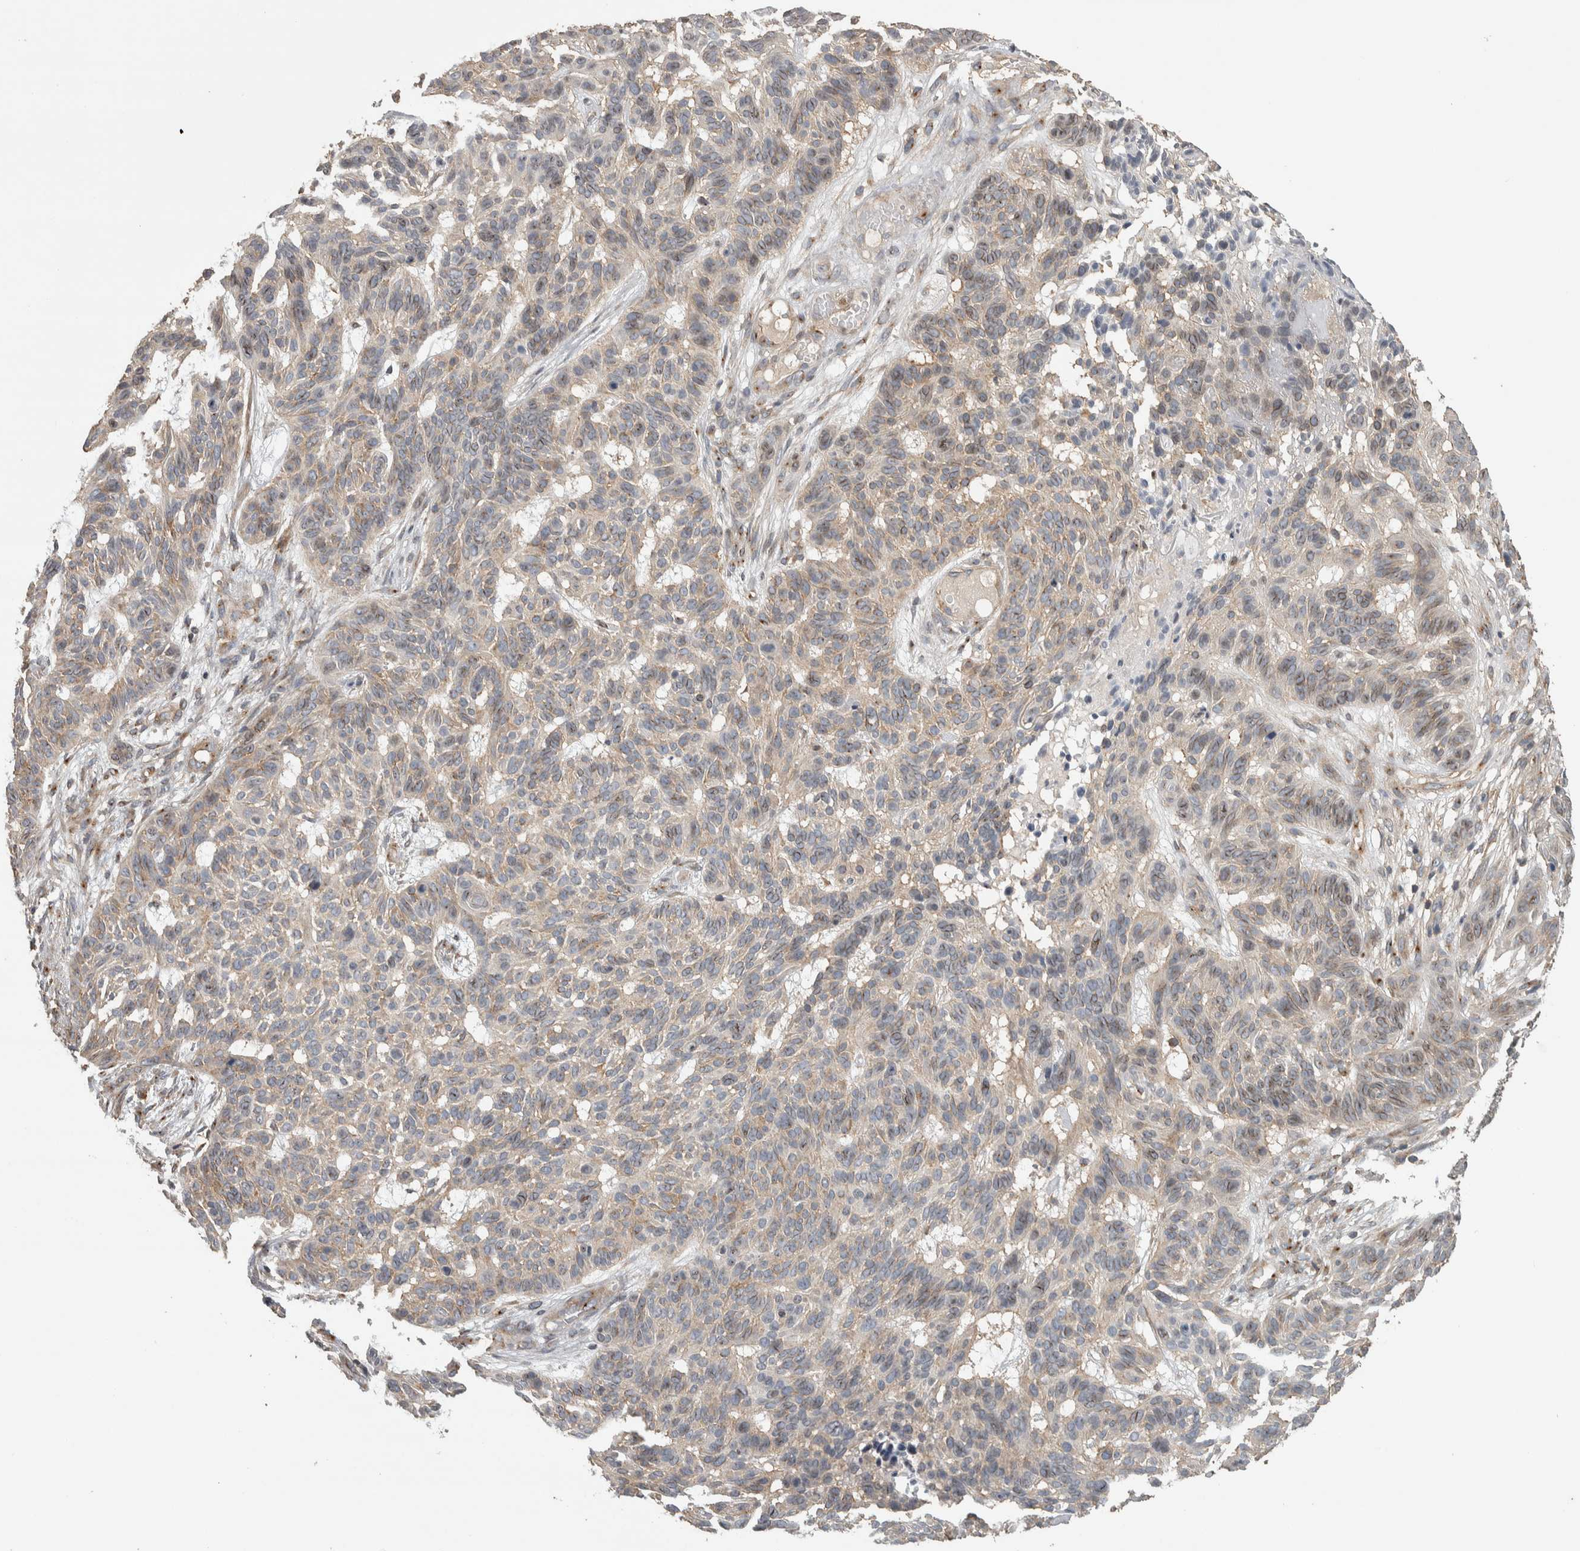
{"staining": {"intensity": "moderate", "quantity": "<25%", "location": "cytoplasmic/membranous"}, "tissue": "skin cancer", "cell_type": "Tumor cells", "image_type": "cancer", "snomed": [{"axis": "morphology", "description": "Basal cell carcinoma"}, {"axis": "topography", "description": "Skin"}], "caption": "A micrograph showing moderate cytoplasmic/membranous positivity in about <25% of tumor cells in basal cell carcinoma (skin), as visualized by brown immunohistochemical staining.", "gene": "IFRD1", "patient": {"sex": "male", "age": 85}}